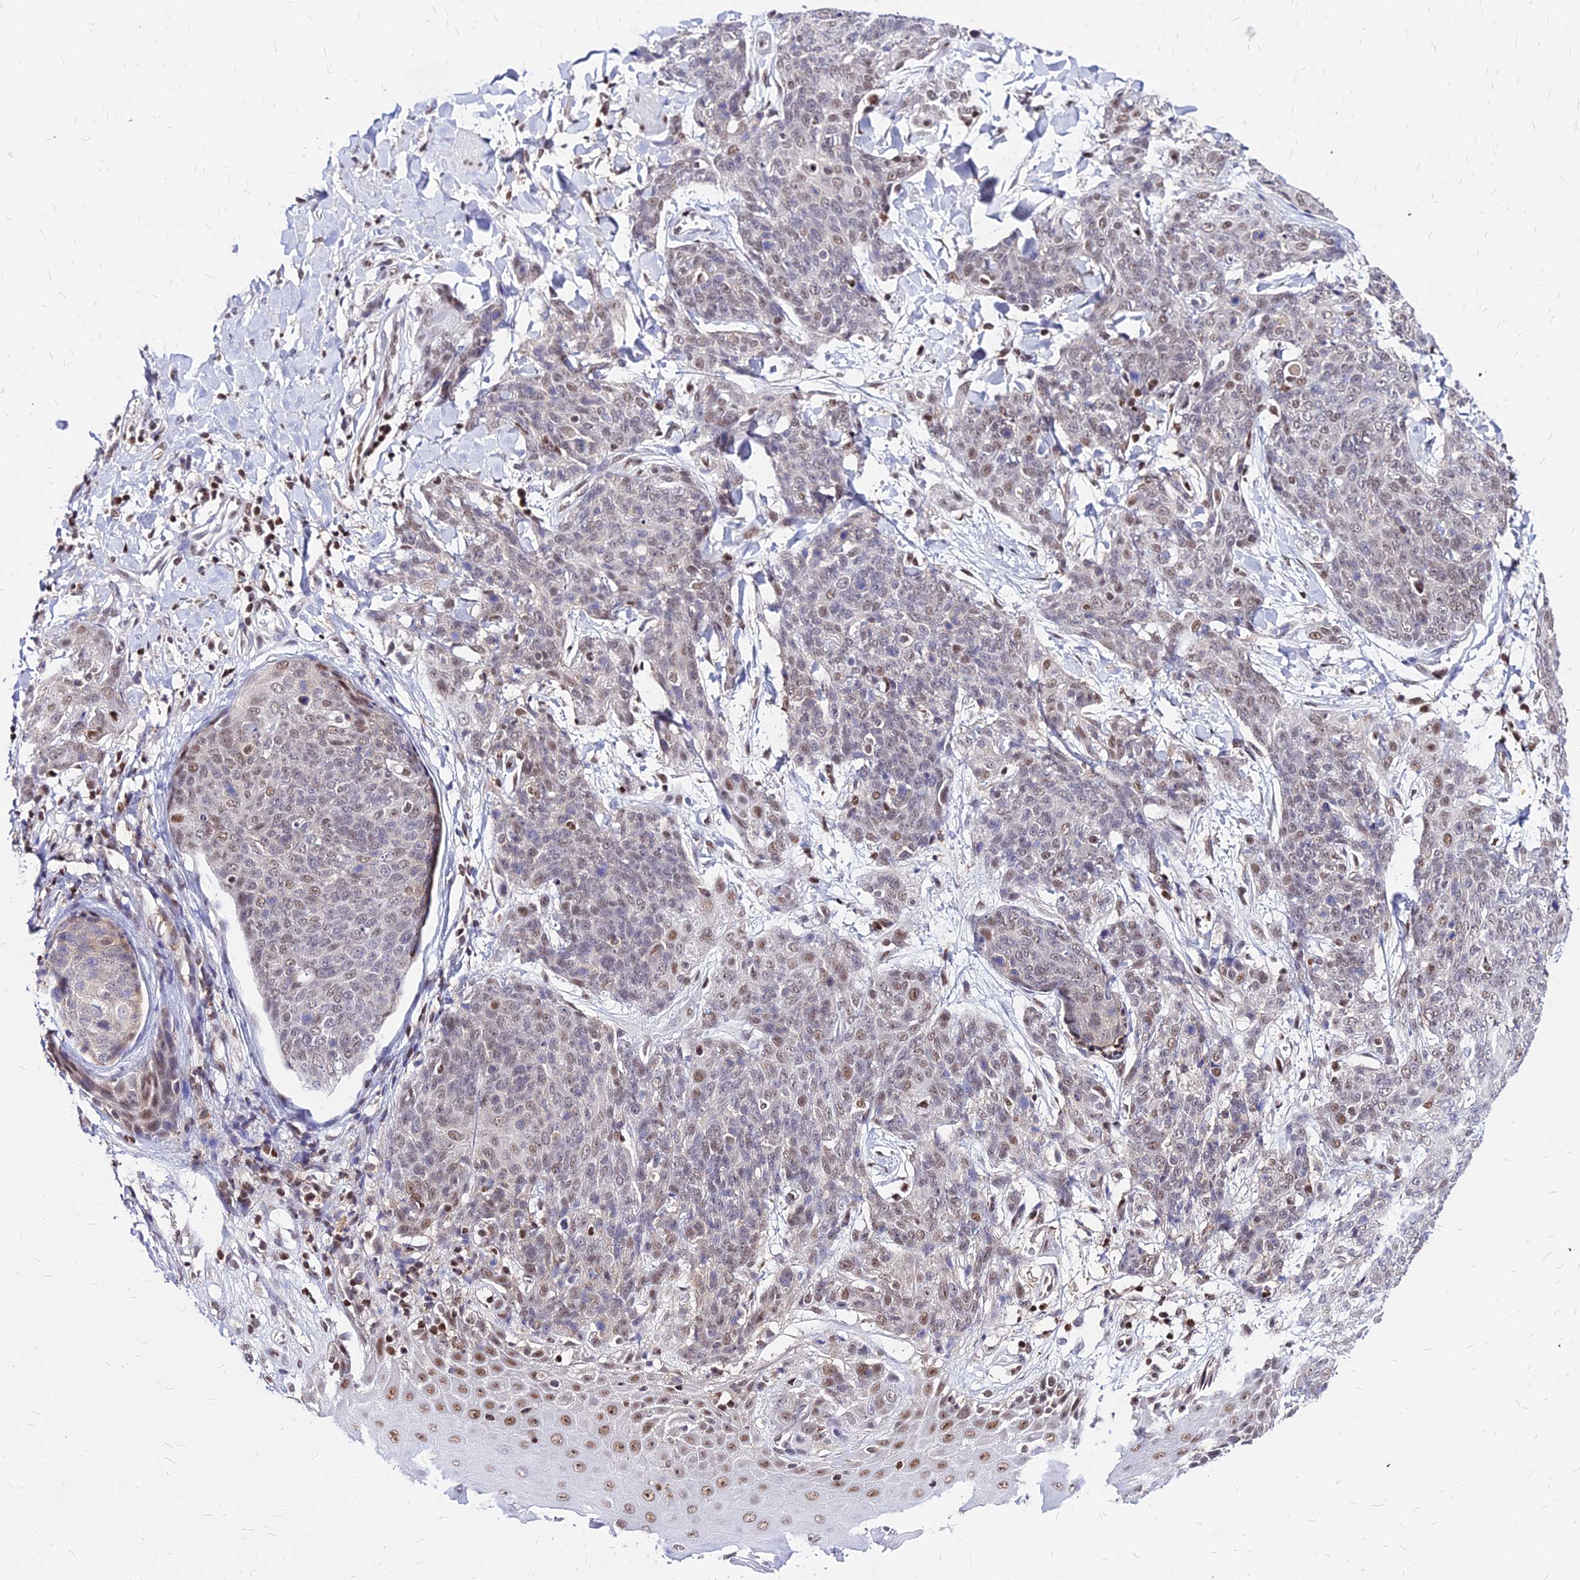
{"staining": {"intensity": "weak", "quantity": "25%-75%", "location": "nuclear"}, "tissue": "skin cancer", "cell_type": "Tumor cells", "image_type": "cancer", "snomed": [{"axis": "morphology", "description": "Squamous cell carcinoma, NOS"}, {"axis": "topography", "description": "Skin"}, {"axis": "topography", "description": "Vulva"}], "caption": "Human squamous cell carcinoma (skin) stained with a brown dye exhibits weak nuclear positive positivity in approximately 25%-75% of tumor cells.", "gene": "PAXX", "patient": {"sex": "female", "age": 85}}